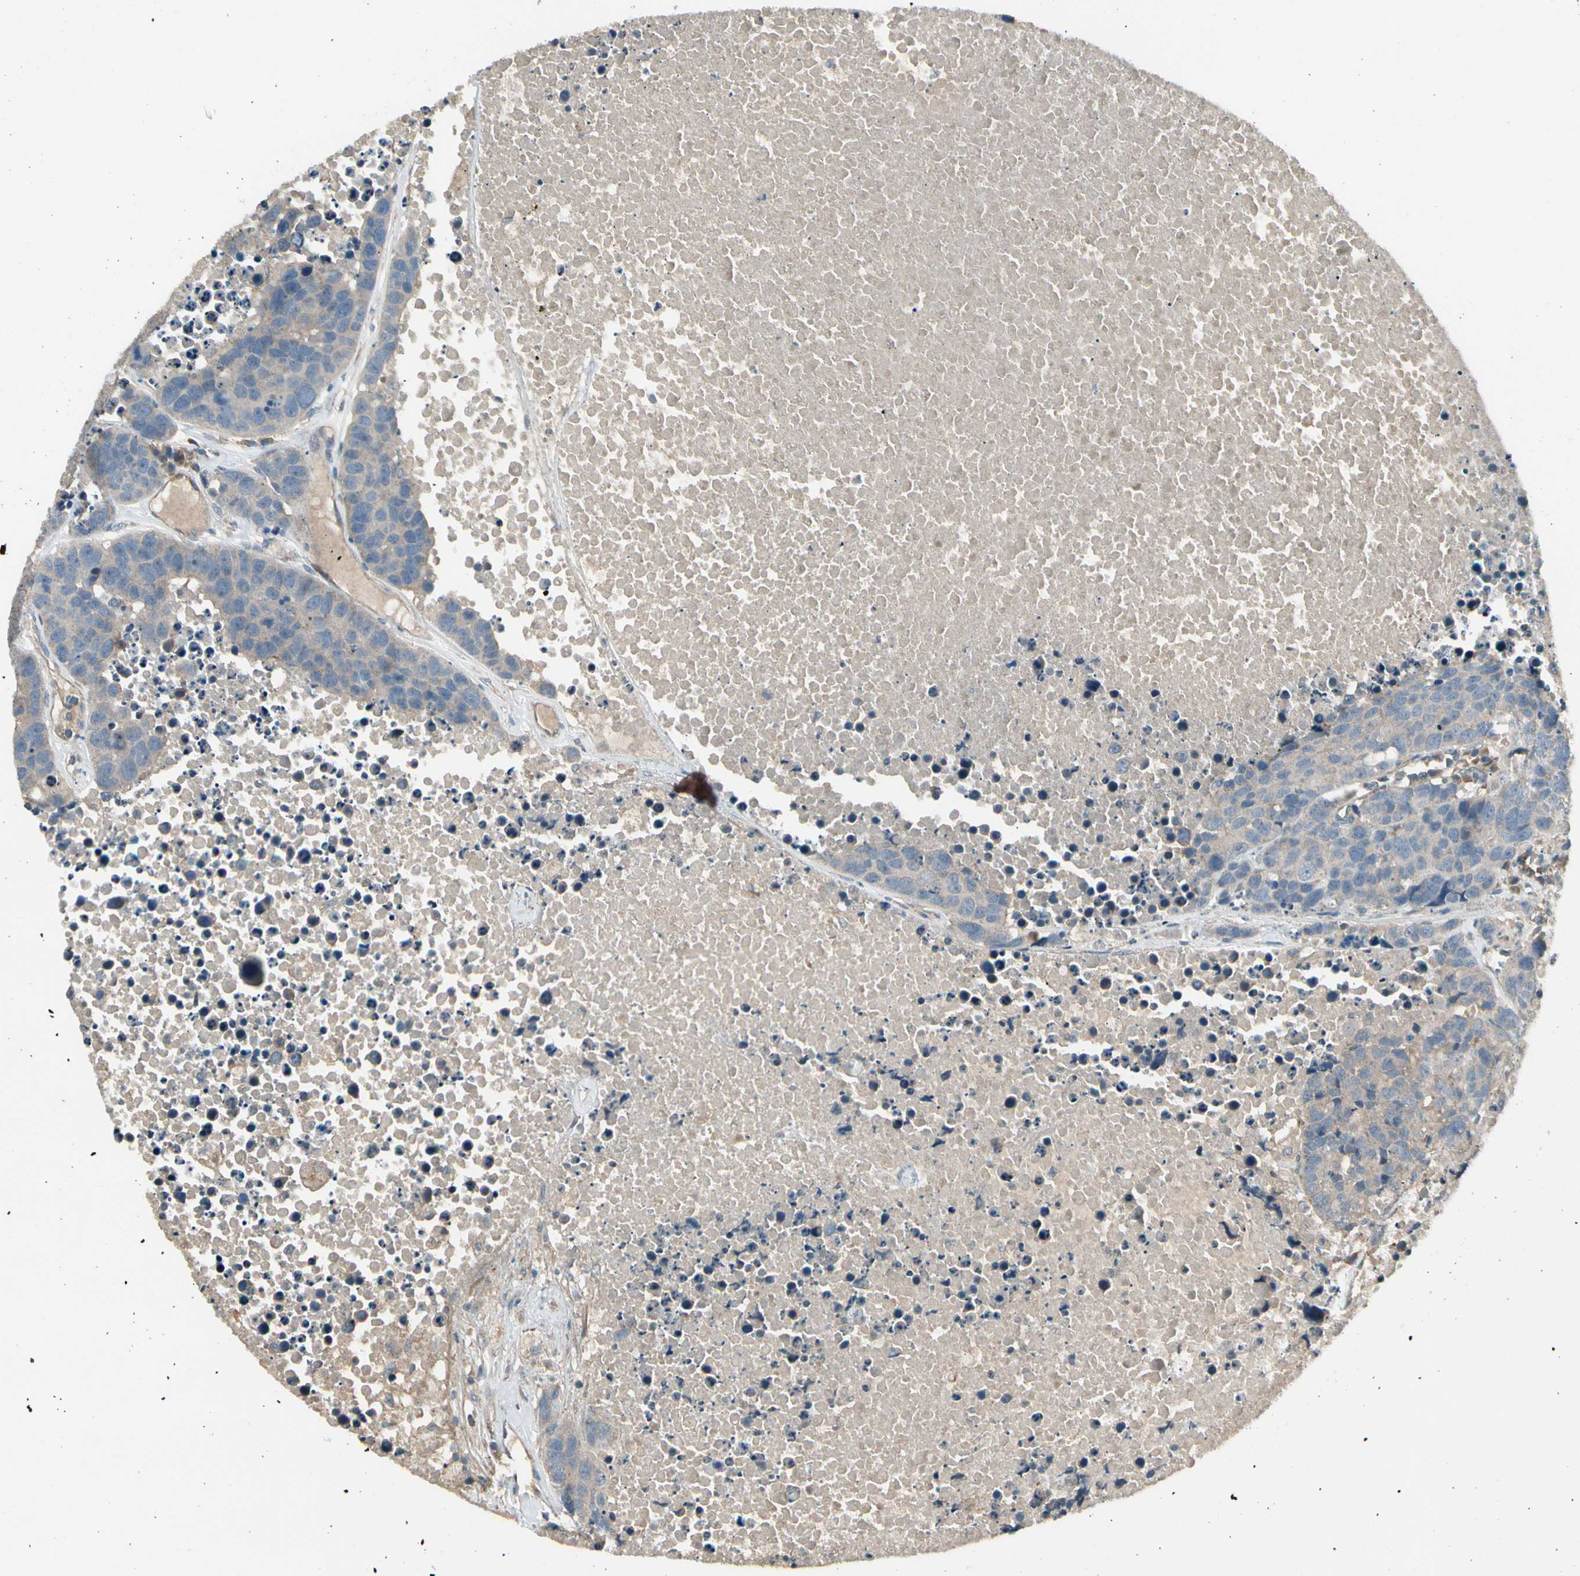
{"staining": {"intensity": "weak", "quantity": ">75%", "location": "cytoplasmic/membranous"}, "tissue": "carcinoid", "cell_type": "Tumor cells", "image_type": "cancer", "snomed": [{"axis": "morphology", "description": "Carcinoid, malignant, NOS"}, {"axis": "topography", "description": "Lung"}], "caption": "Immunohistochemistry (DAB) staining of human carcinoid (malignant) exhibits weak cytoplasmic/membranous protein positivity in about >75% of tumor cells.", "gene": "ACVR1", "patient": {"sex": "male", "age": 60}}